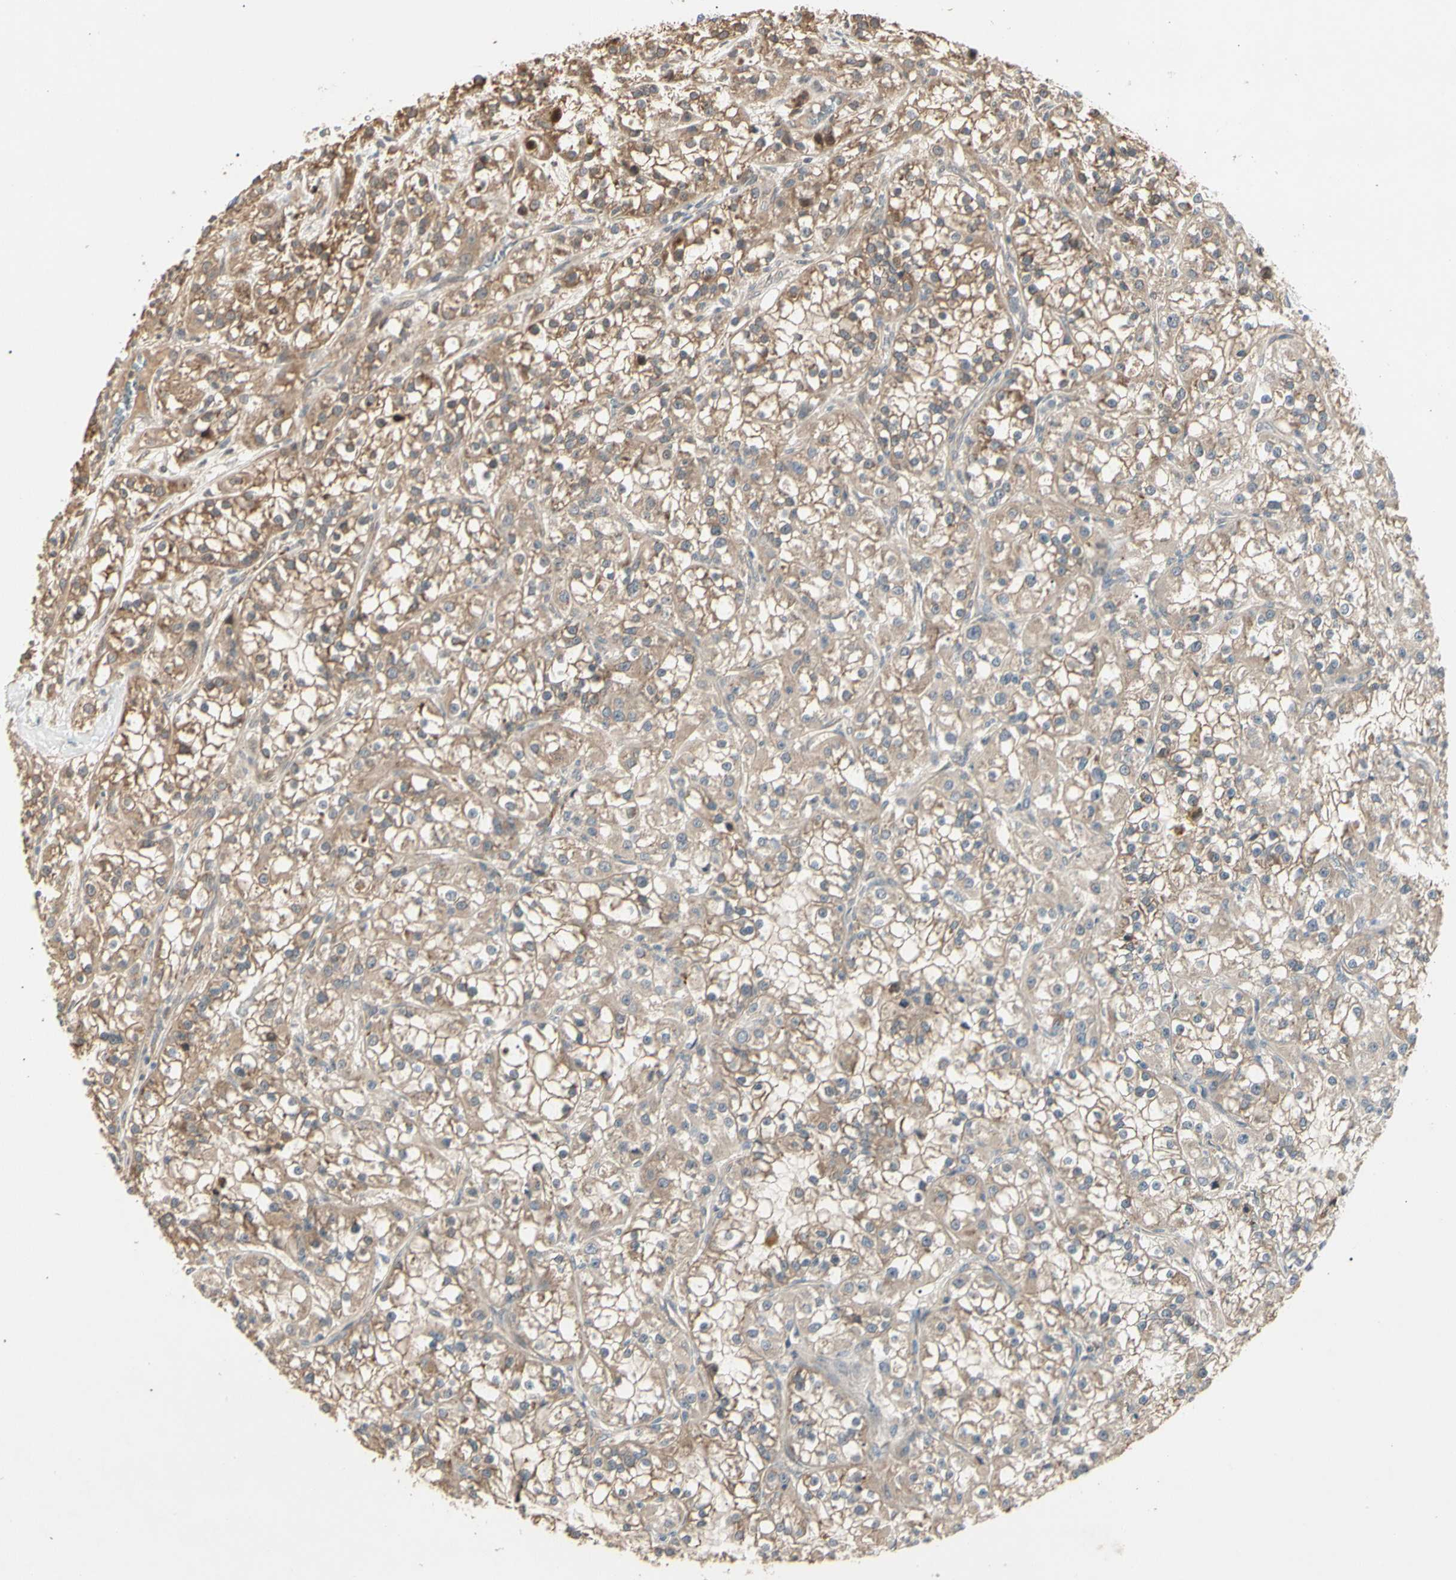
{"staining": {"intensity": "weak", "quantity": ">75%", "location": "cytoplasmic/membranous"}, "tissue": "renal cancer", "cell_type": "Tumor cells", "image_type": "cancer", "snomed": [{"axis": "morphology", "description": "Adenocarcinoma, NOS"}, {"axis": "topography", "description": "Kidney"}], "caption": "IHC micrograph of human renal adenocarcinoma stained for a protein (brown), which displays low levels of weak cytoplasmic/membranous expression in about >75% of tumor cells.", "gene": "ATG4C", "patient": {"sex": "female", "age": 52}}